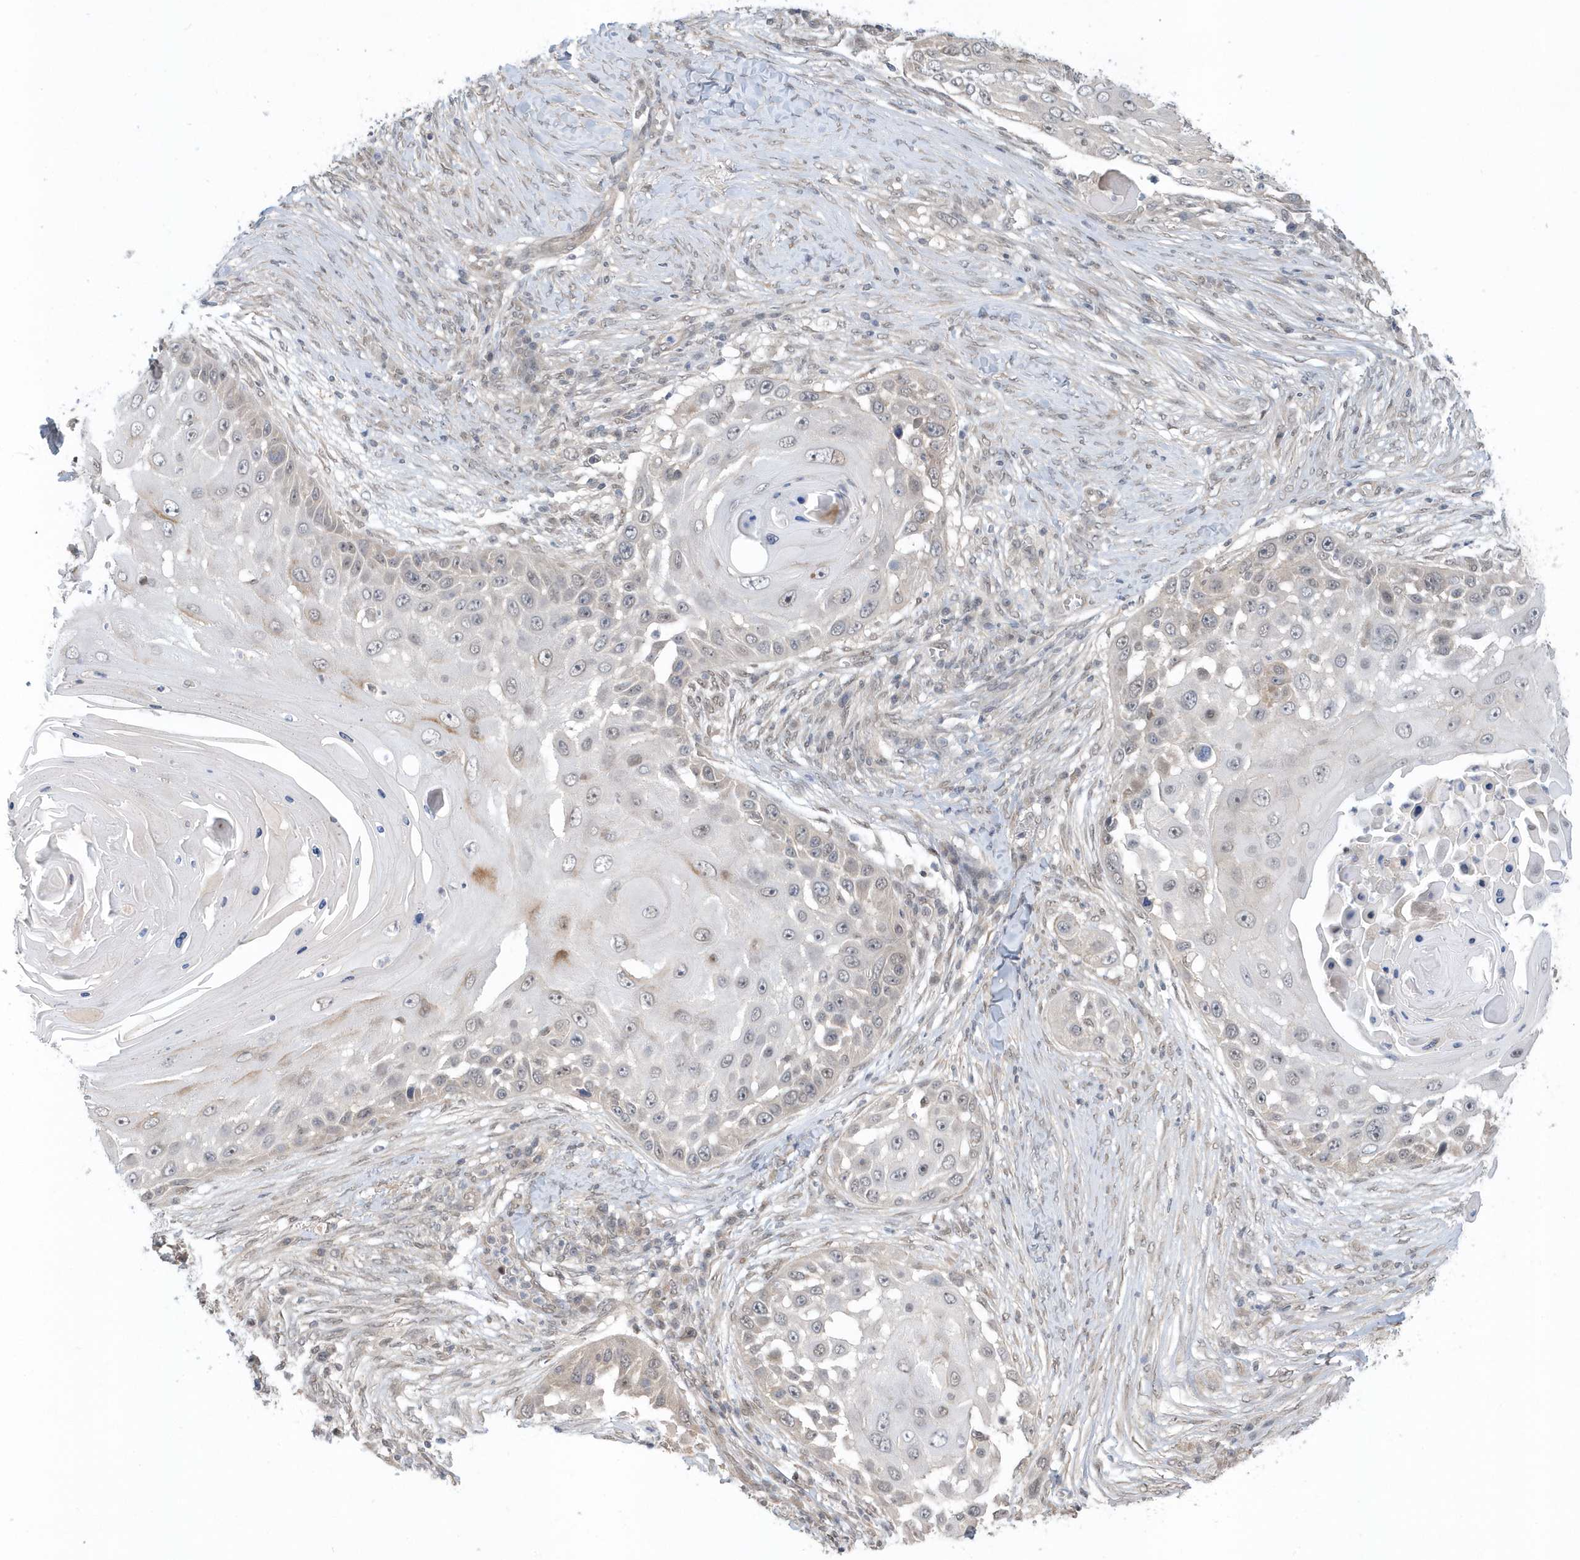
{"staining": {"intensity": "weak", "quantity": "<25%", "location": "cytoplasmic/membranous"}, "tissue": "skin cancer", "cell_type": "Tumor cells", "image_type": "cancer", "snomed": [{"axis": "morphology", "description": "Squamous cell carcinoma, NOS"}, {"axis": "topography", "description": "Skin"}], "caption": "A photomicrograph of skin squamous cell carcinoma stained for a protein shows no brown staining in tumor cells.", "gene": "USP53", "patient": {"sex": "female", "age": 44}}